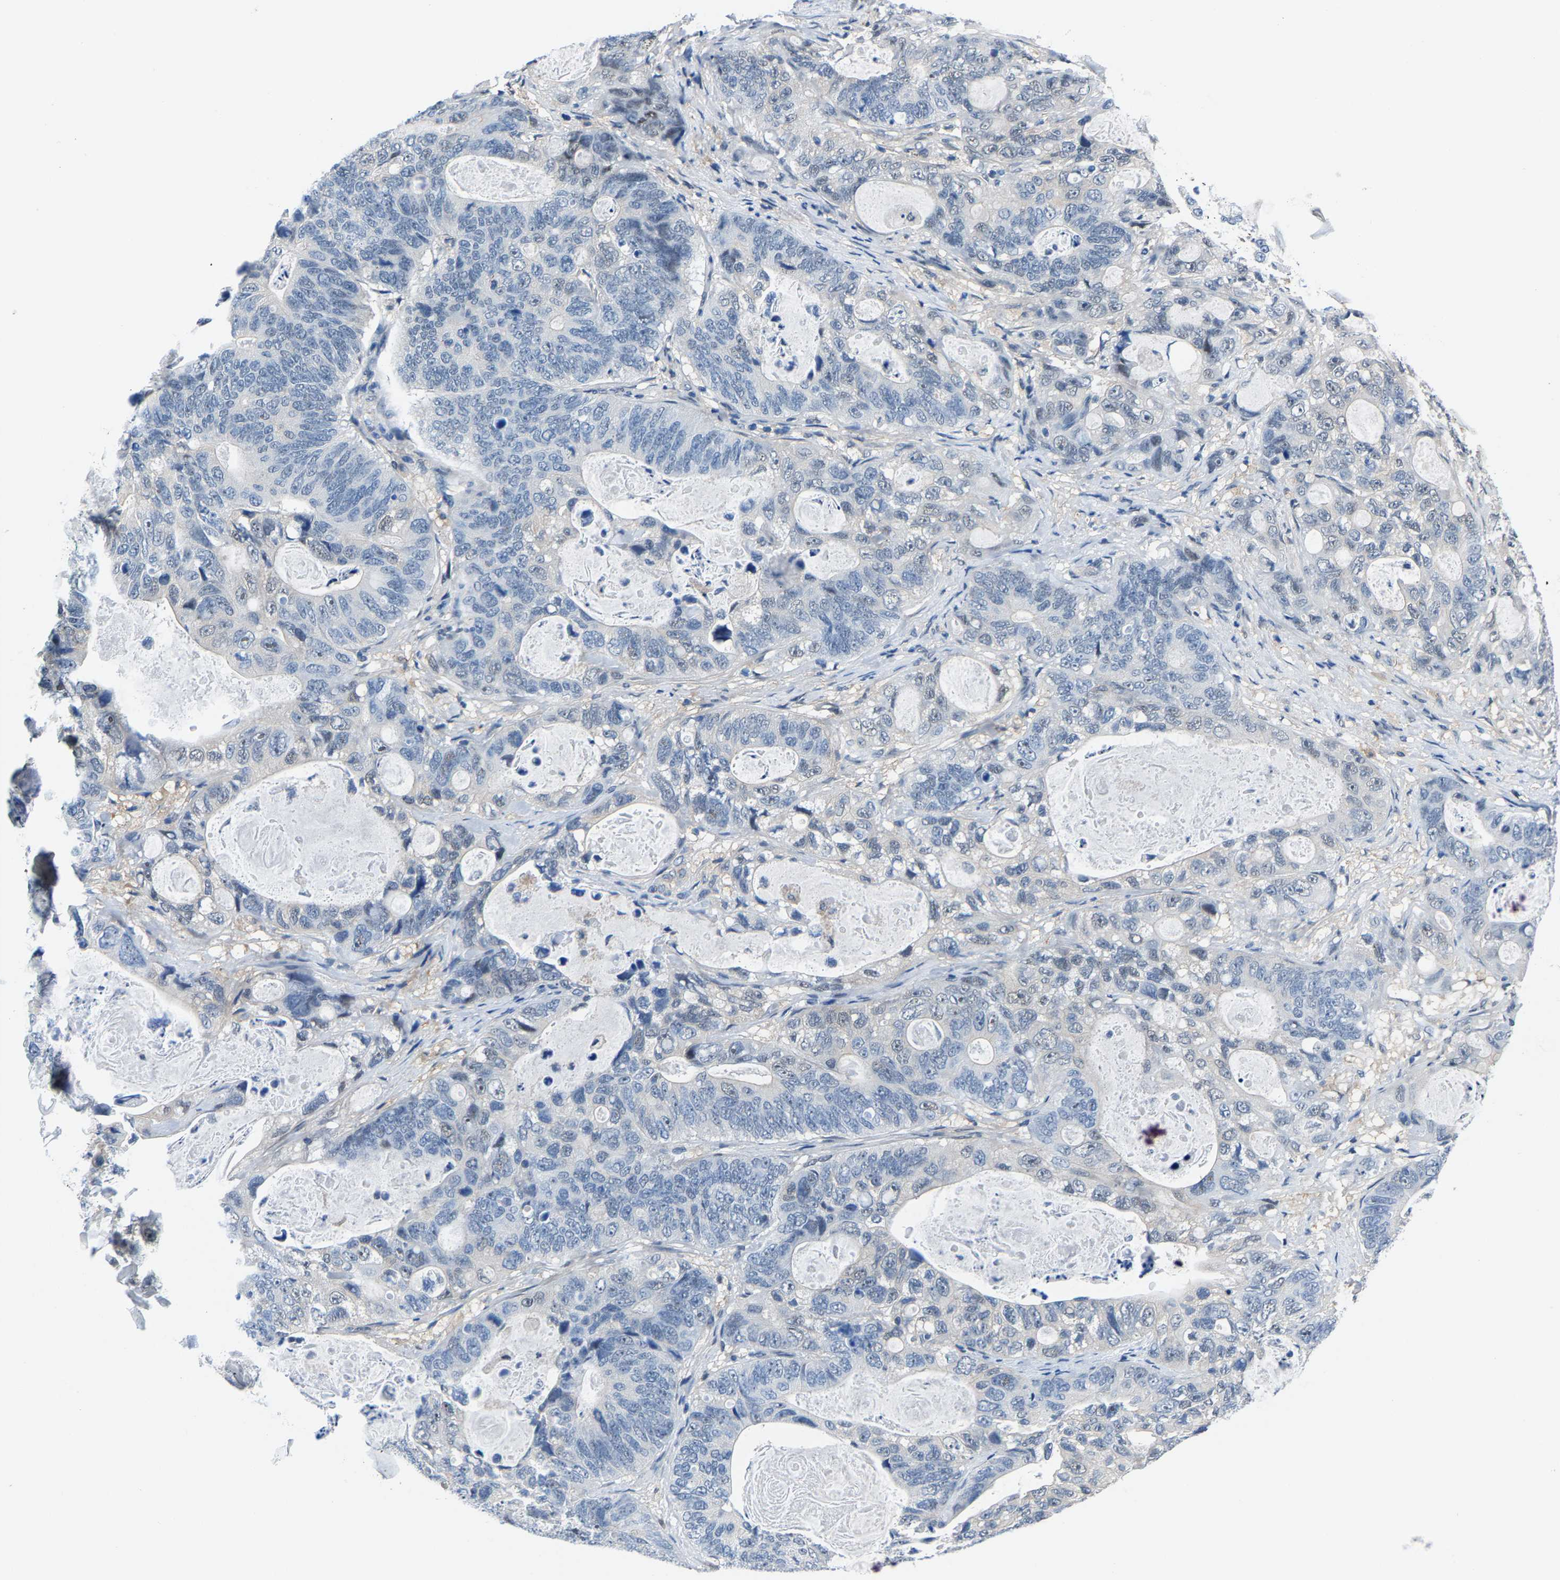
{"staining": {"intensity": "negative", "quantity": "none", "location": "none"}, "tissue": "stomach cancer", "cell_type": "Tumor cells", "image_type": "cancer", "snomed": [{"axis": "morphology", "description": "Normal tissue, NOS"}, {"axis": "morphology", "description": "Adenocarcinoma, NOS"}, {"axis": "topography", "description": "Stomach"}], "caption": "This is an immunohistochemistry image of human stomach cancer (adenocarcinoma). There is no staining in tumor cells.", "gene": "SSH3", "patient": {"sex": "female", "age": 89}}